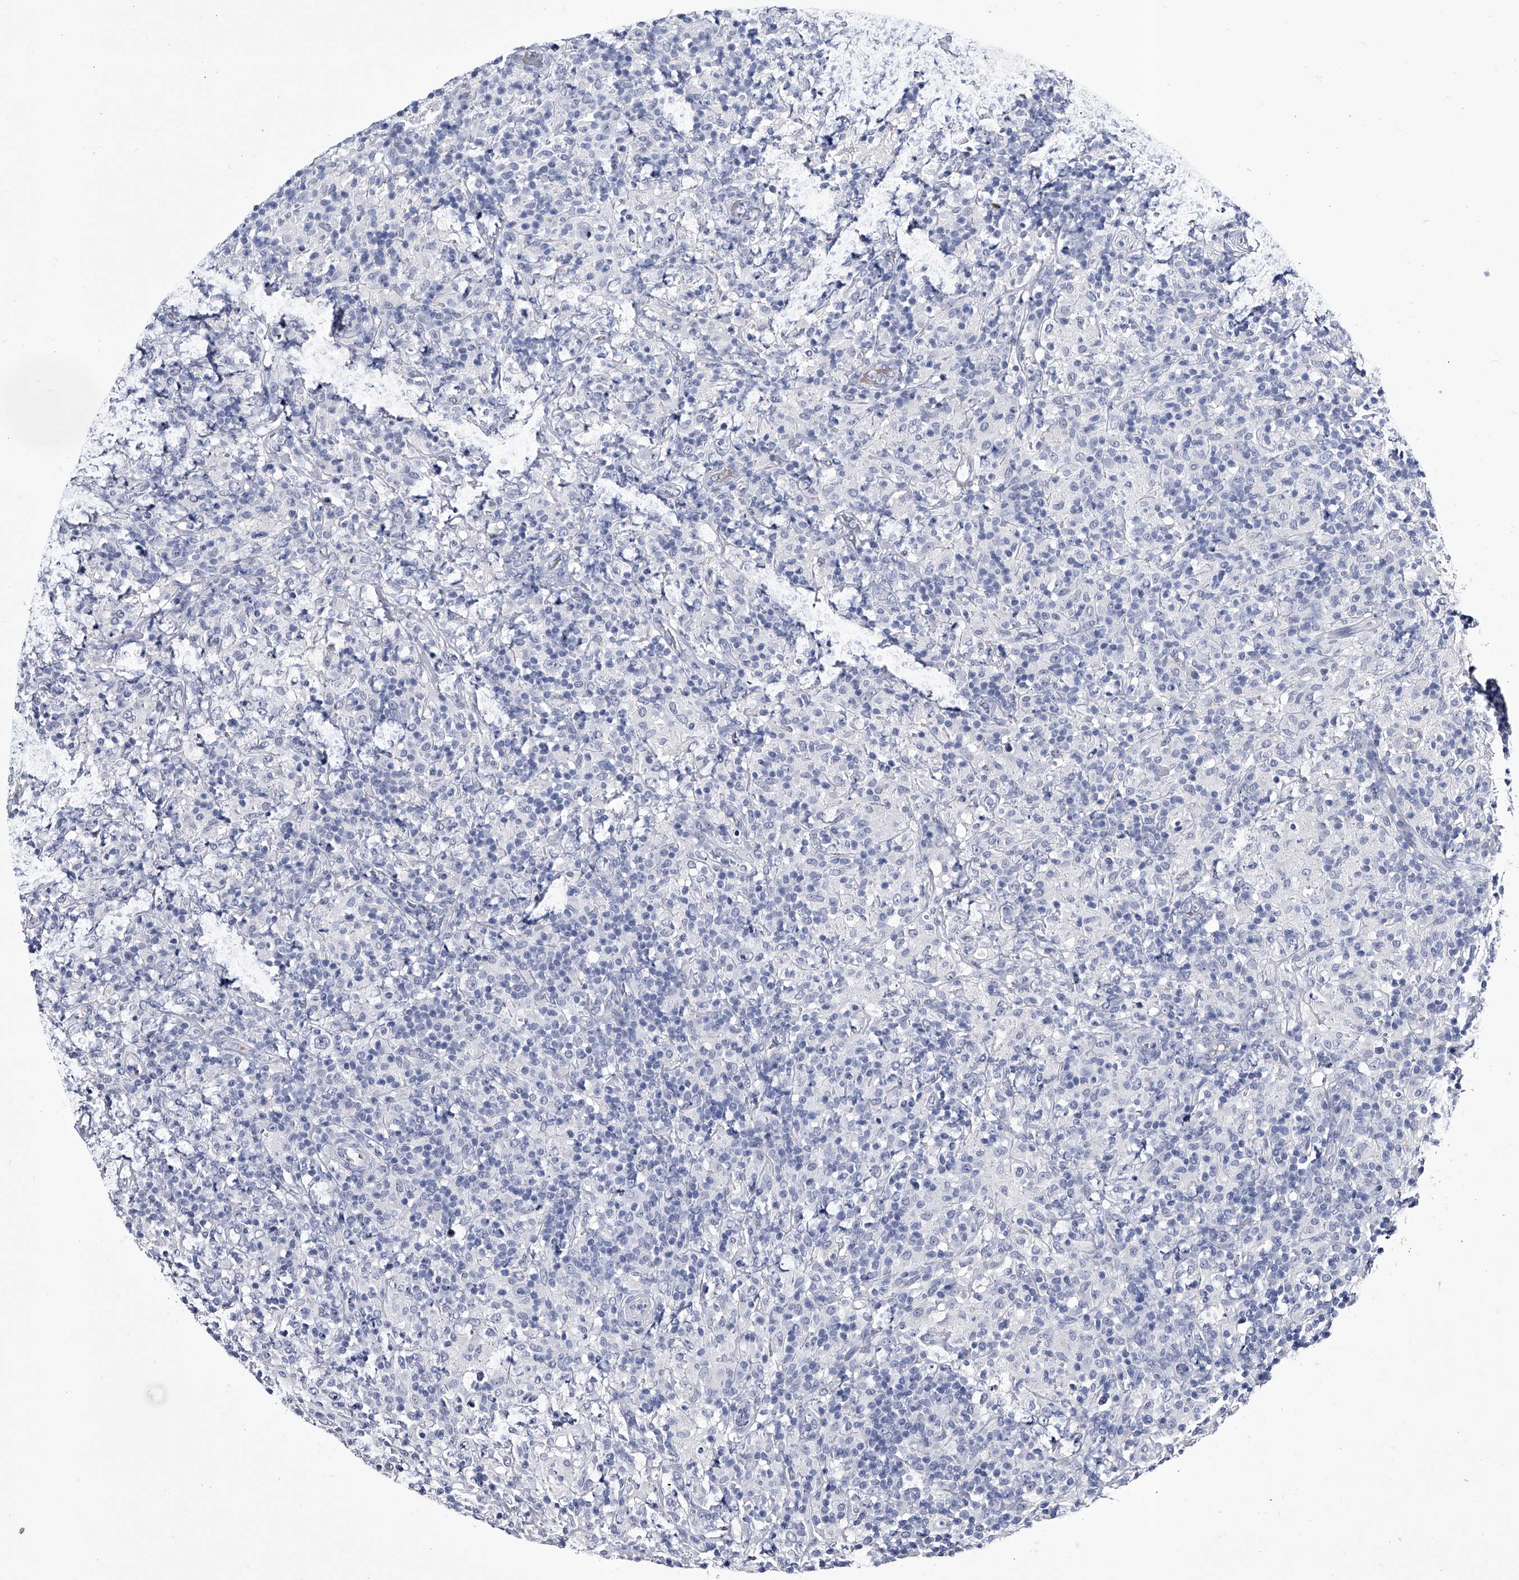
{"staining": {"intensity": "negative", "quantity": "none", "location": "none"}, "tissue": "lymphoma", "cell_type": "Tumor cells", "image_type": "cancer", "snomed": [{"axis": "morphology", "description": "Hodgkin's disease, NOS"}, {"axis": "topography", "description": "Lymph node"}], "caption": "IHC histopathology image of neoplastic tissue: lymphoma stained with DAB demonstrates no significant protein staining in tumor cells. The staining was performed using DAB to visualize the protein expression in brown, while the nuclei were stained in blue with hematoxylin (Magnification: 20x).", "gene": "CRISP2", "patient": {"sex": "male", "age": 70}}